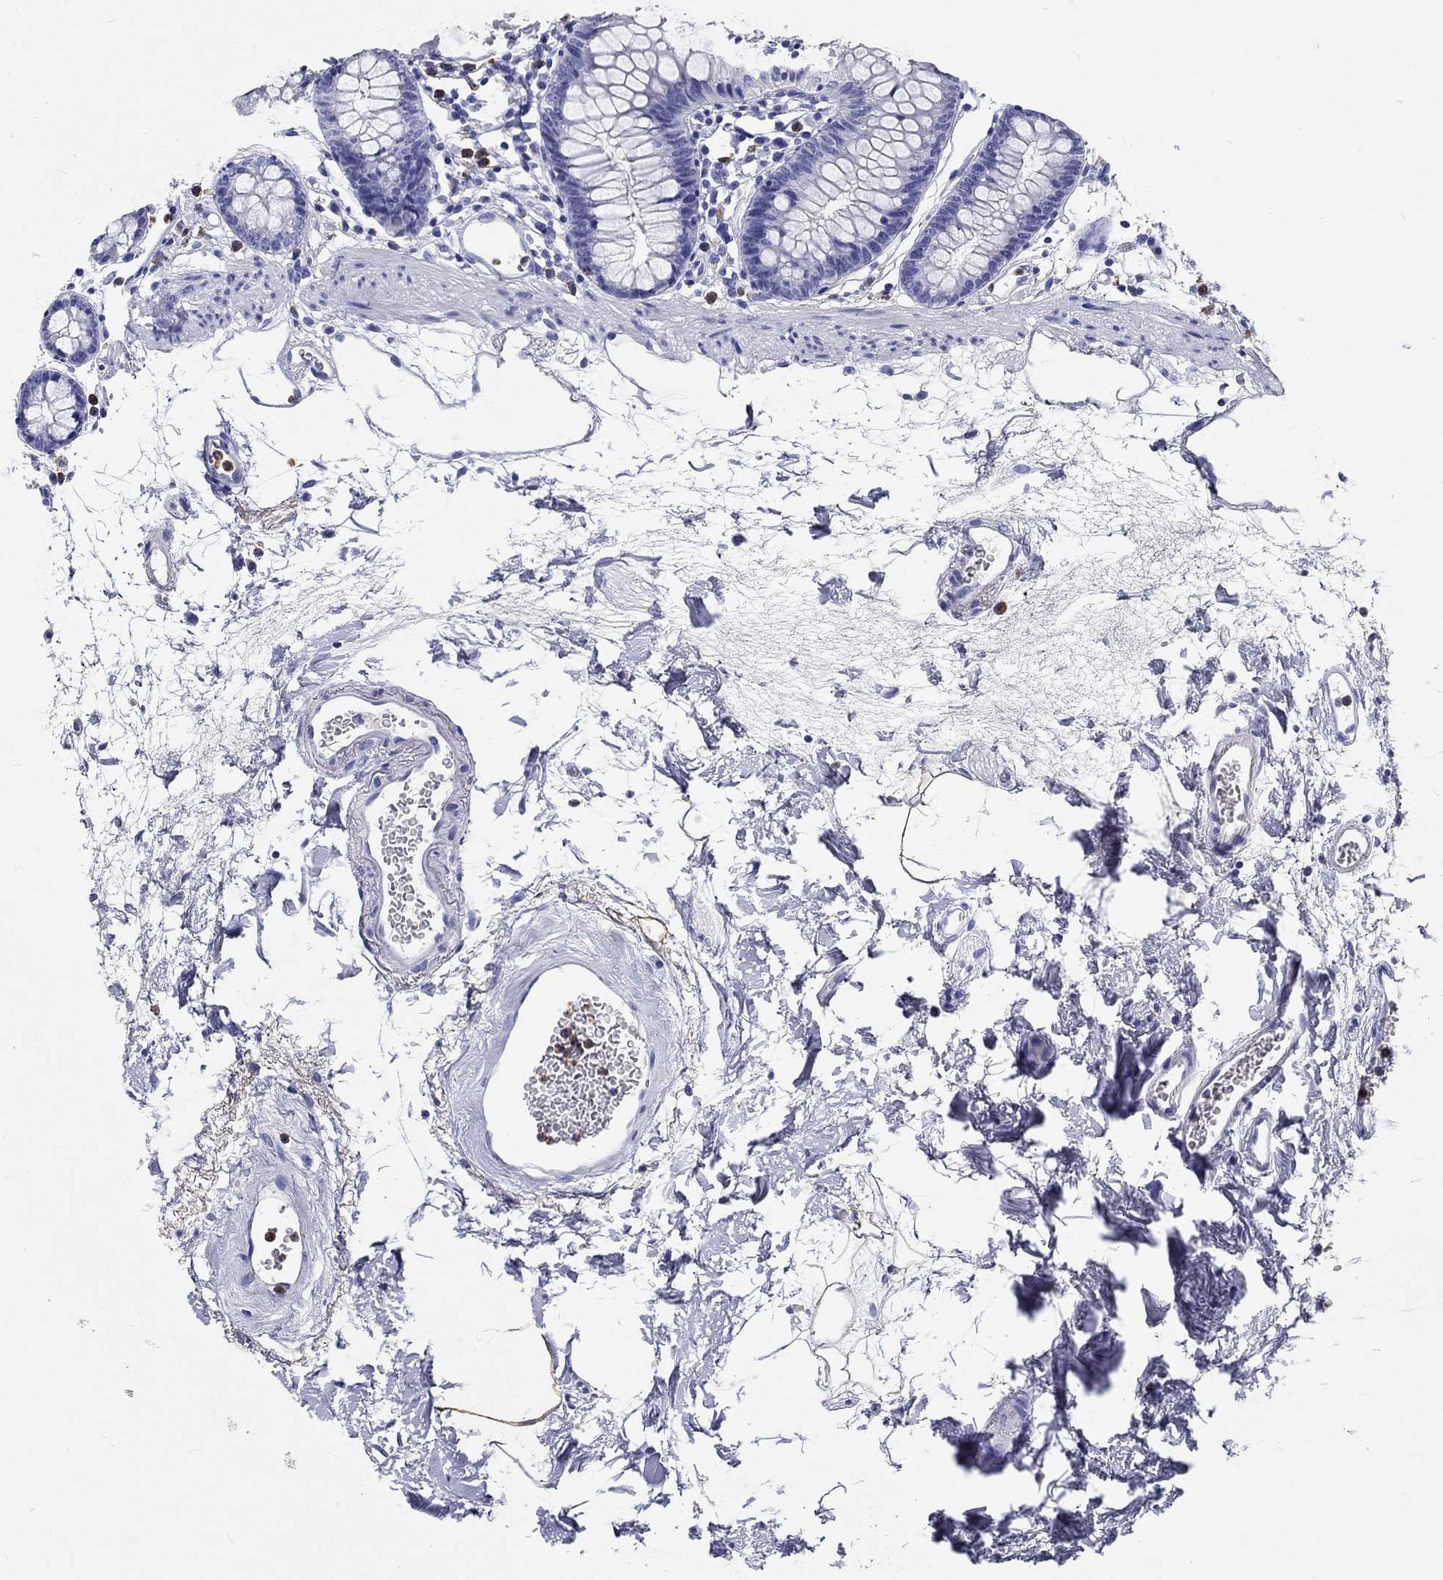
{"staining": {"intensity": "negative", "quantity": "none", "location": "none"}, "tissue": "colon", "cell_type": "Endothelial cells", "image_type": "normal", "snomed": [{"axis": "morphology", "description": "Normal tissue, NOS"}, {"axis": "topography", "description": "Colon"}], "caption": "Histopathology image shows no significant protein positivity in endothelial cells of normal colon.", "gene": "EPX", "patient": {"sex": "female", "age": 84}}